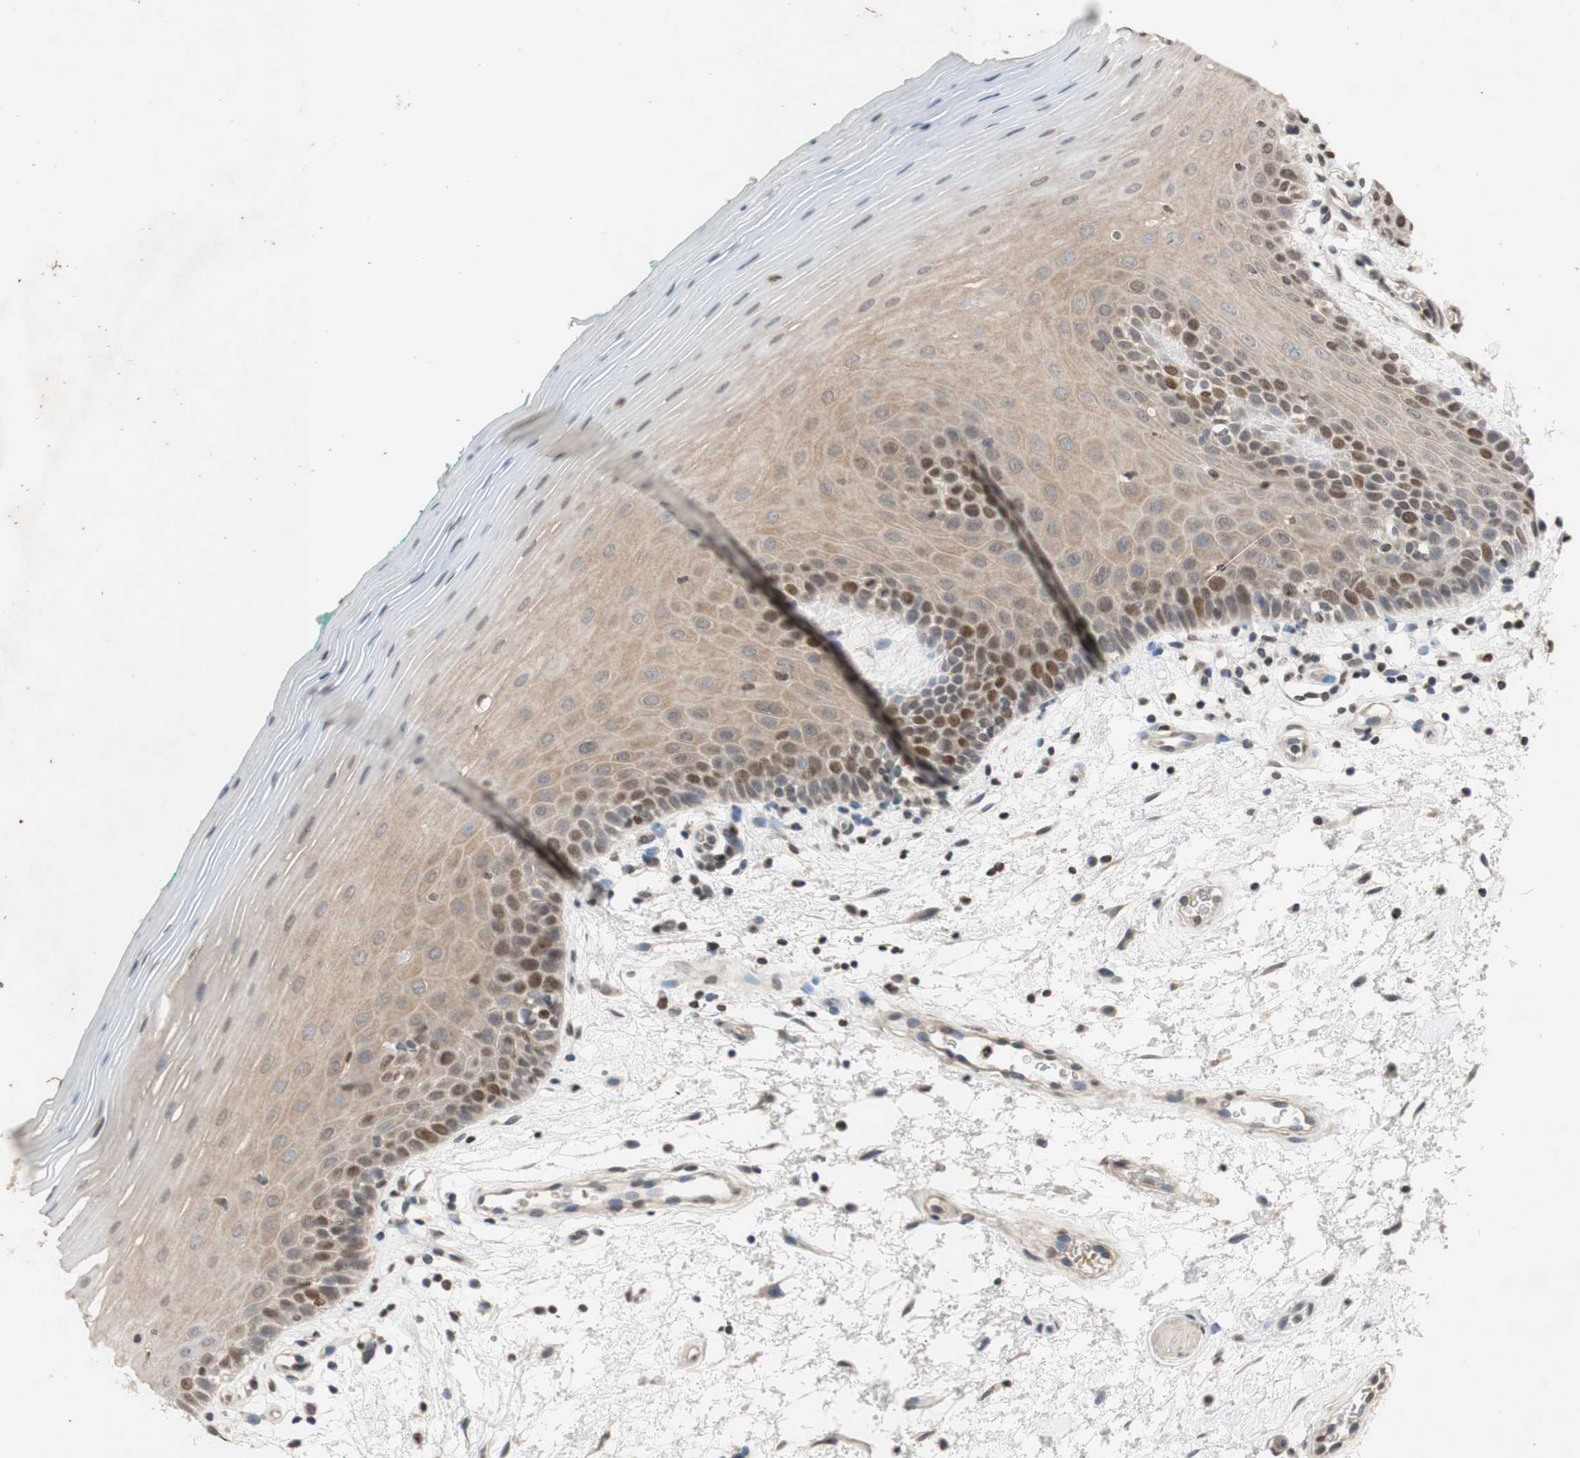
{"staining": {"intensity": "moderate", "quantity": "<25%", "location": "cytoplasmic/membranous,nuclear"}, "tissue": "oral mucosa", "cell_type": "Squamous epithelial cells", "image_type": "normal", "snomed": [{"axis": "morphology", "description": "Normal tissue, NOS"}, {"axis": "topography", "description": "Skeletal muscle"}, {"axis": "topography", "description": "Oral tissue"}], "caption": "A brown stain labels moderate cytoplasmic/membranous,nuclear positivity of a protein in squamous epithelial cells of benign oral mucosa. The staining was performed using DAB (3,3'-diaminobenzidine), with brown indicating positive protein expression. Nuclei are stained blue with hematoxylin.", "gene": "MCM6", "patient": {"sex": "male", "age": 58}}